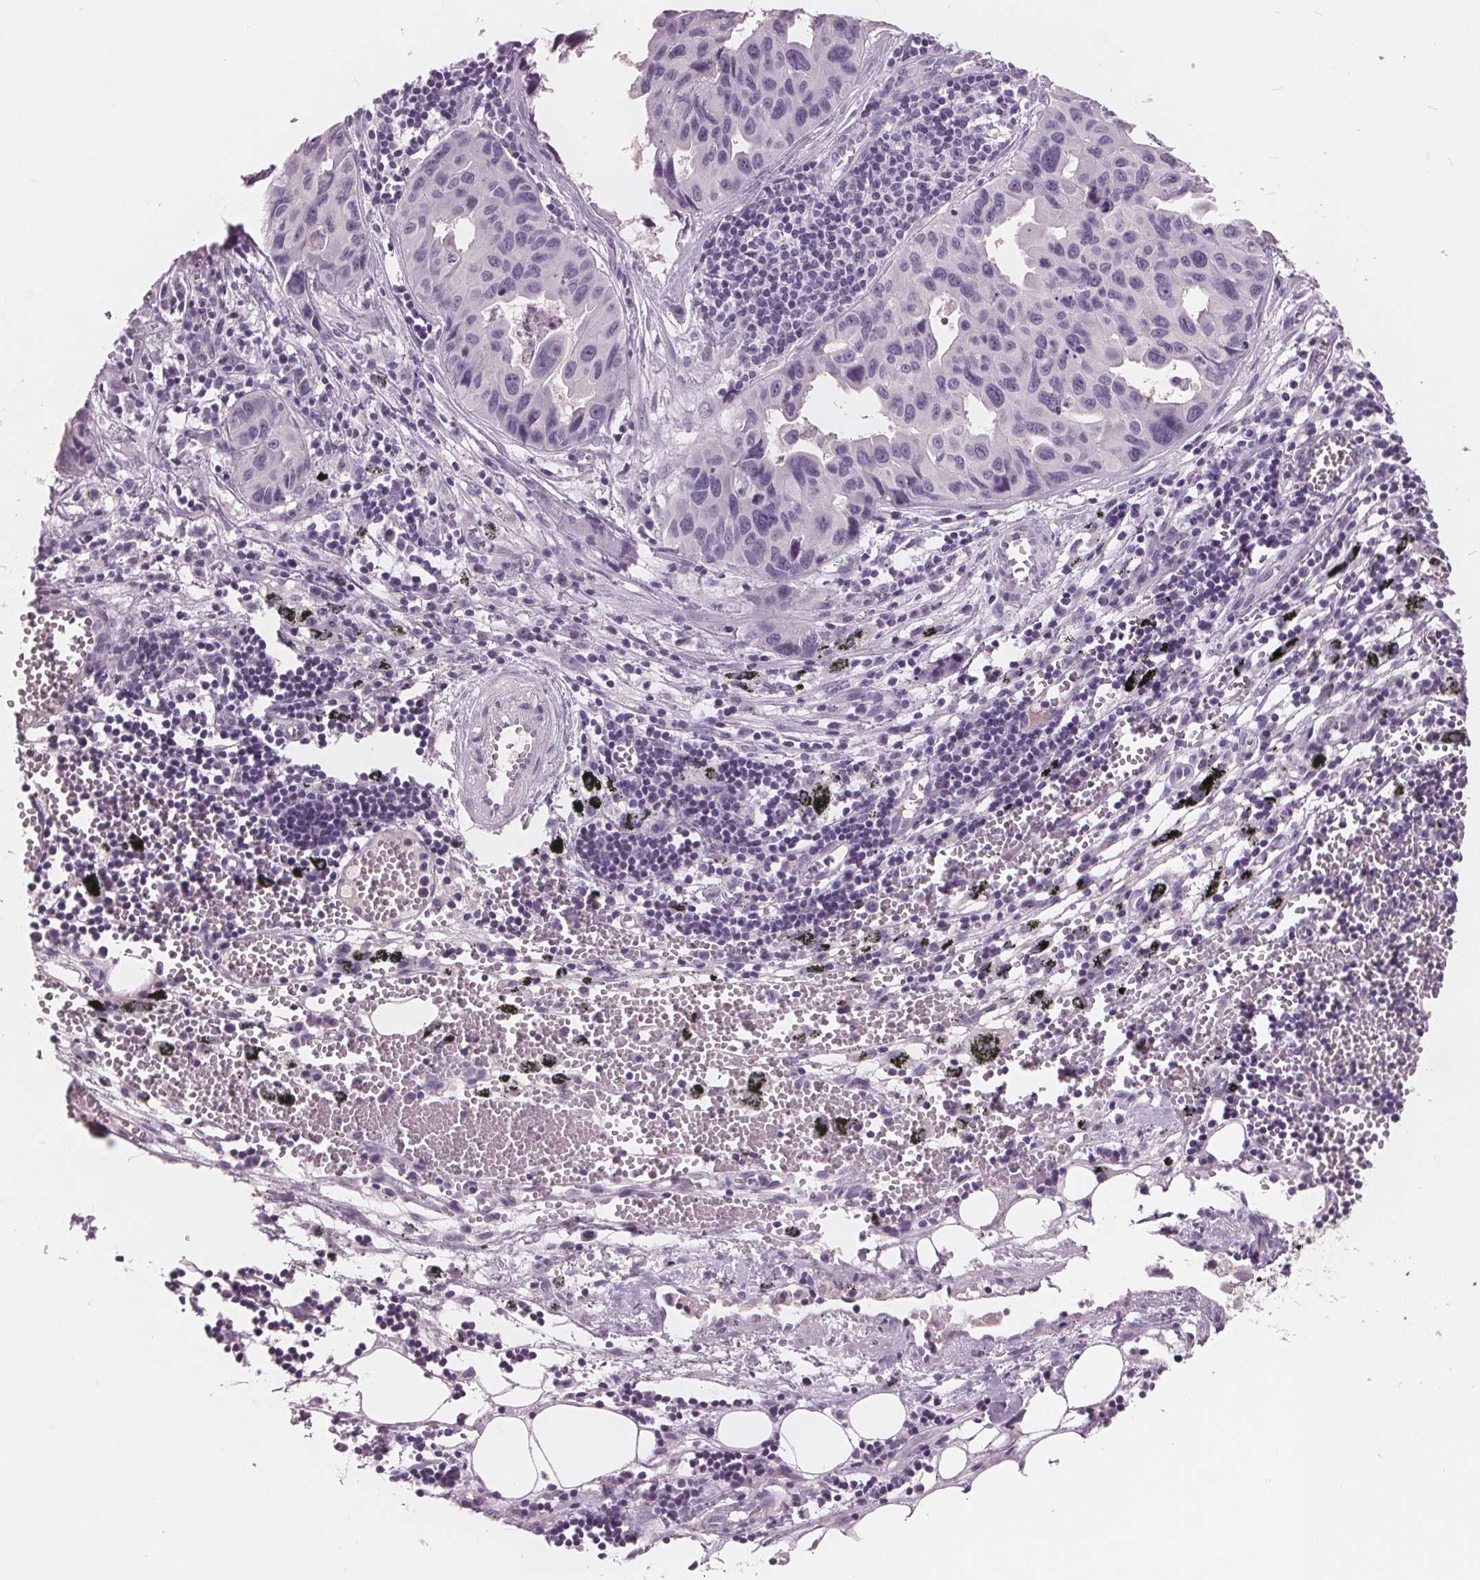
{"staining": {"intensity": "negative", "quantity": "none", "location": "none"}, "tissue": "lung cancer", "cell_type": "Tumor cells", "image_type": "cancer", "snomed": [{"axis": "morphology", "description": "Adenocarcinoma, NOS"}, {"axis": "topography", "description": "Lymph node"}, {"axis": "topography", "description": "Lung"}], "caption": "Immunohistochemistry photomicrograph of neoplastic tissue: human lung cancer stained with DAB (3,3'-diaminobenzidine) exhibits no significant protein expression in tumor cells.", "gene": "AMBP", "patient": {"sex": "male", "age": 64}}